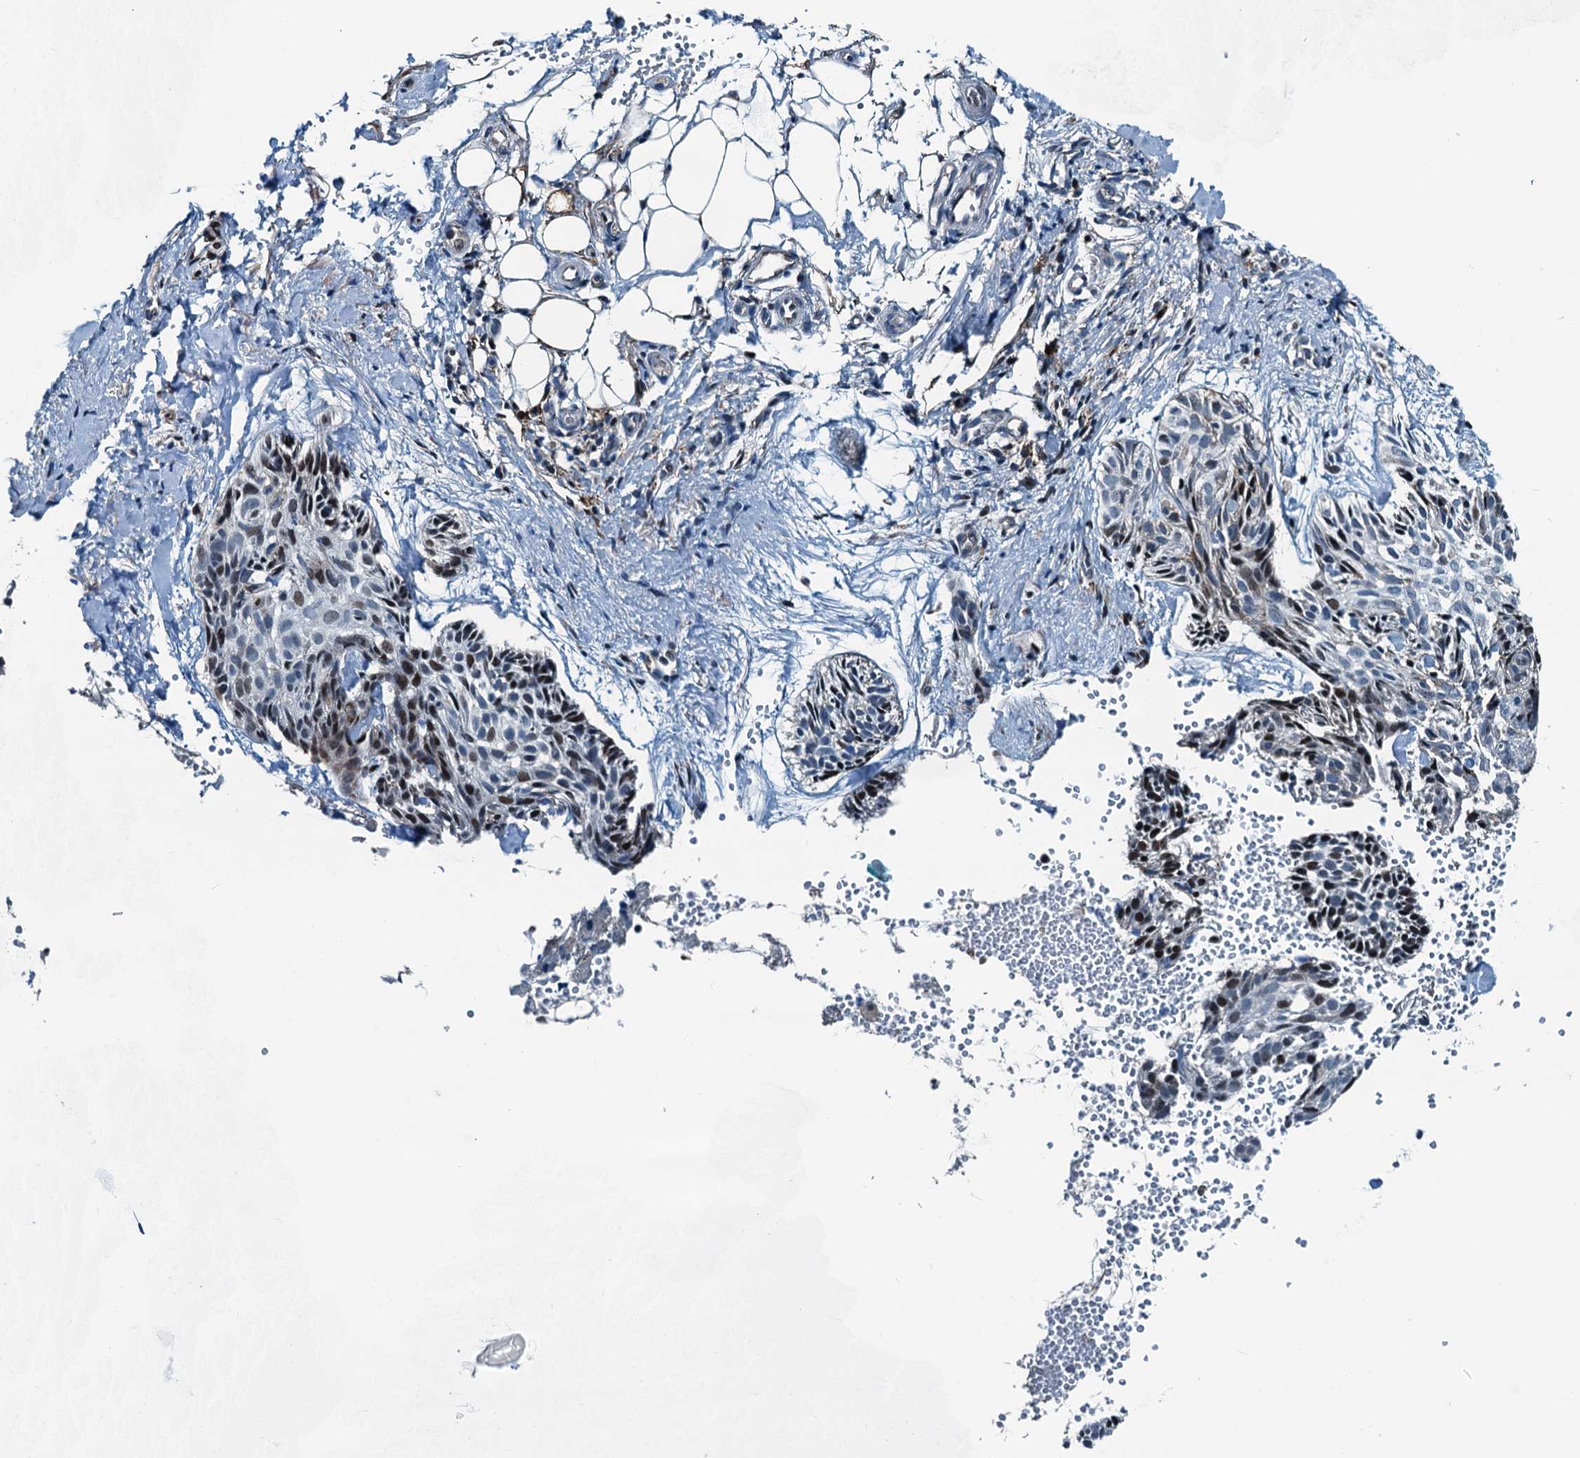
{"staining": {"intensity": "moderate", "quantity": "<25%", "location": "nuclear"}, "tissue": "skin cancer", "cell_type": "Tumor cells", "image_type": "cancer", "snomed": [{"axis": "morphology", "description": "Normal tissue, NOS"}, {"axis": "morphology", "description": "Basal cell carcinoma"}, {"axis": "topography", "description": "Skin"}], "caption": "Basal cell carcinoma (skin) tissue exhibits moderate nuclear expression in about <25% of tumor cells, visualized by immunohistochemistry. The staining was performed using DAB (3,3'-diaminobenzidine) to visualize the protein expression in brown, while the nuclei were stained in blue with hematoxylin (Magnification: 20x).", "gene": "TAMALIN", "patient": {"sex": "male", "age": 66}}